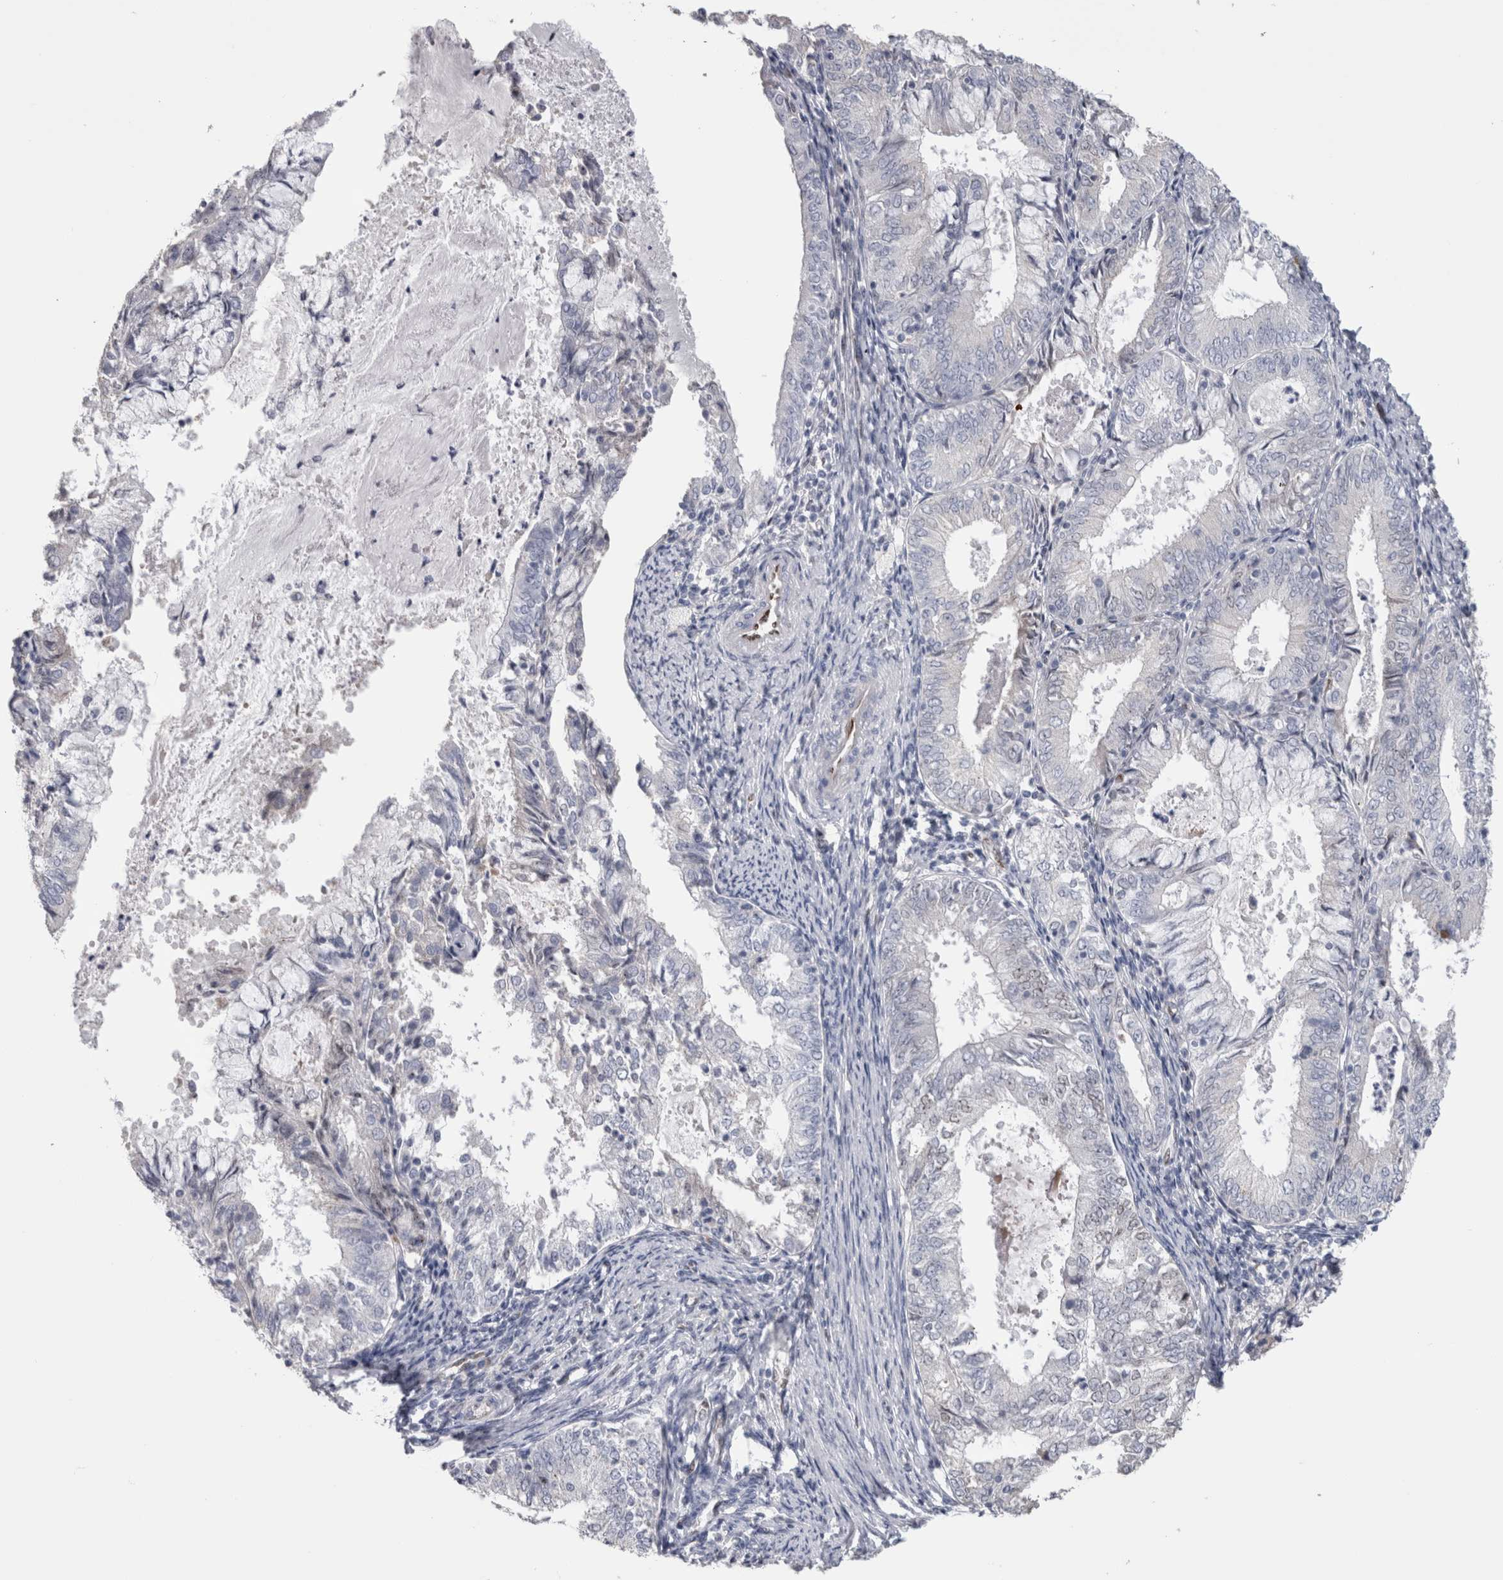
{"staining": {"intensity": "negative", "quantity": "none", "location": "none"}, "tissue": "endometrial cancer", "cell_type": "Tumor cells", "image_type": "cancer", "snomed": [{"axis": "morphology", "description": "Adenocarcinoma, NOS"}, {"axis": "topography", "description": "Endometrium"}], "caption": "IHC micrograph of neoplastic tissue: endometrial cancer stained with DAB reveals no significant protein staining in tumor cells.", "gene": "IL33", "patient": {"sex": "female", "age": 57}}